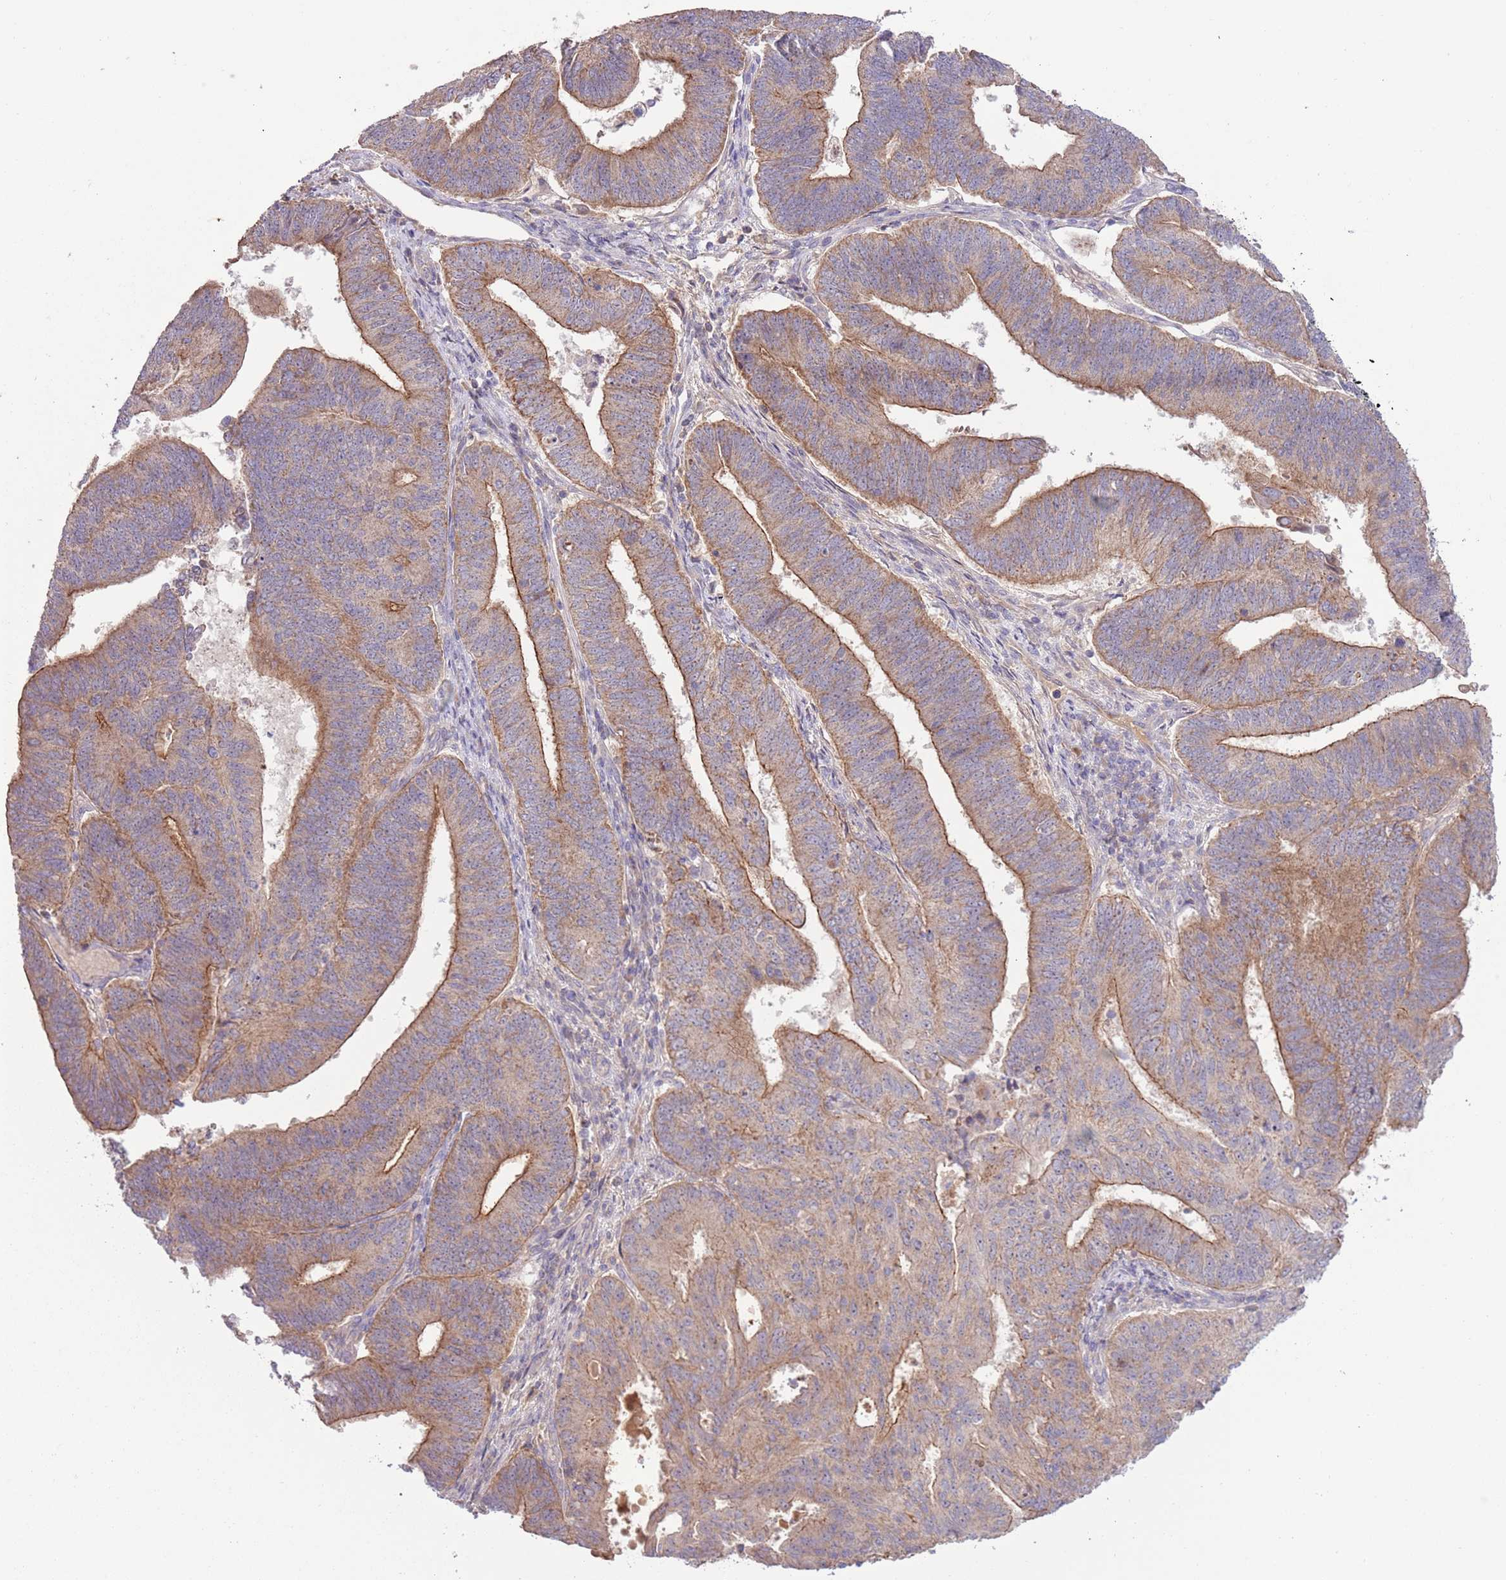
{"staining": {"intensity": "moderate", "quantity": ">75%", "location": "cytoplasmic/membranous"}, "tissue": "endometrial cancer", "cell_type": "Tumor cells", "image_type": "cancer", "snomed": [{"axis": "morphology", "description": "Adenocarcinoma, NOS"}, {"axis": "topography", "description": "Endometrium"}], "caption": "There is medium levels of moderate cytoplasmic/membranous staining in tumor cells of endometrial adenocarcinoma, as demonstrated by immunohistochemical staining (brown color).", "gene": "SHROOM3", "patient": {"sex": "female", "age": 70}}